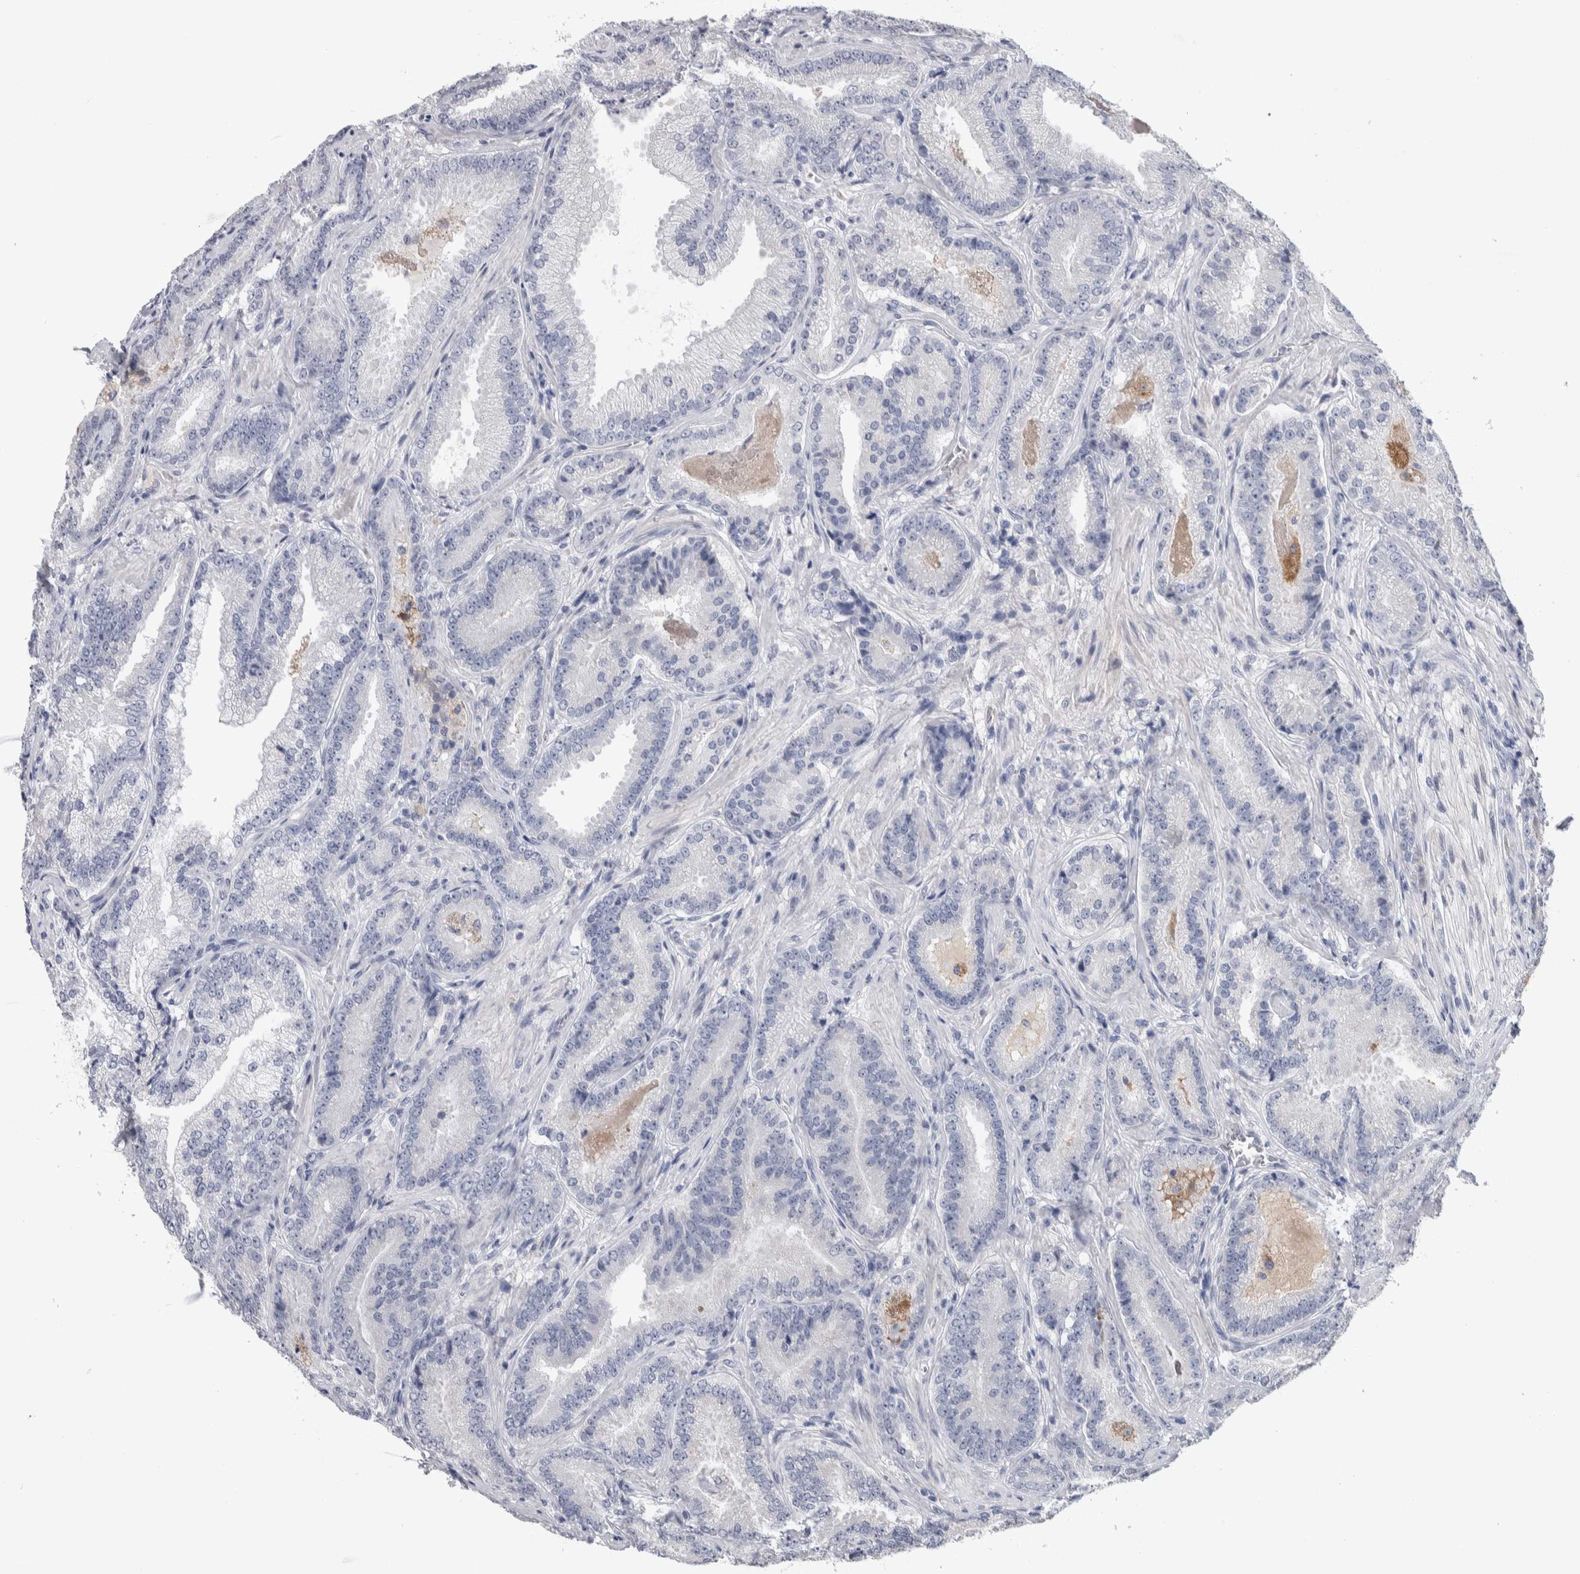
{"staining": {"intensity": "negative", "quantity": "none", "location": "none"}, "tissue": "prostate cancer", "cell_type": "Tumor cells", "image_type": "cancer", "snomed": [{"axis": "morphology", "description": "Adenocarcinoma, Low grade"}, {"axis": "topography", "description": "Prostate"}], "caption": "IHC of prostate adenocarcinoma (low-grade) shows no expression in tumor cells.", "gene": "TMEM102", "patient": {"sex": "male", "age": 51}}